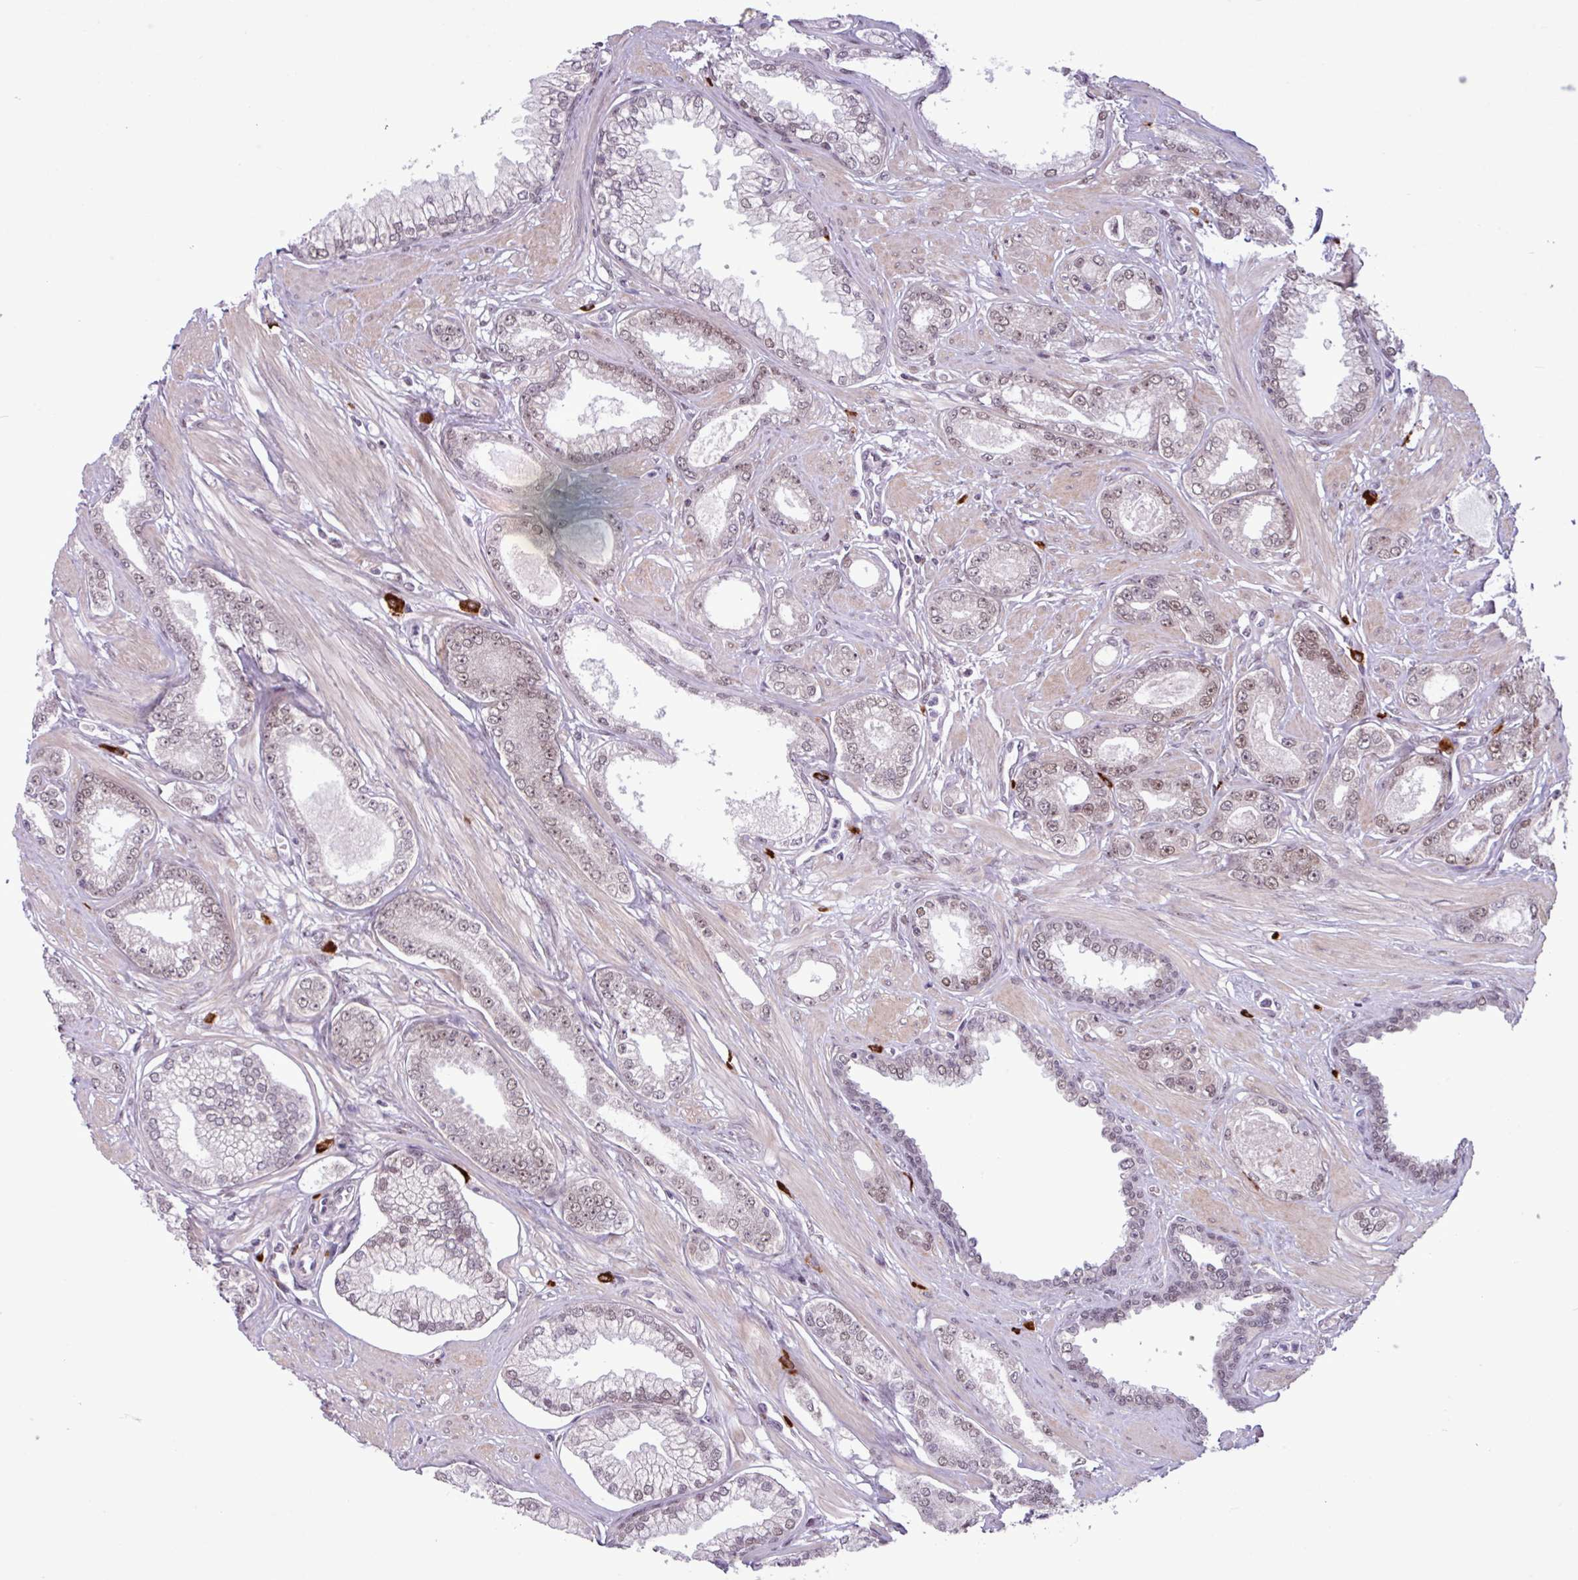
{"staining": {"intensity": "moderate", "quantity": "25%-75%", "location": "nuclear"}, "tissue": "prostate cancer", "cell_type": "Tumor cells", "image_type": "cancer", "snomed": [{"axis": "morphology", "description": "Adenocarcinoma, Low grade"}, {"axis": "topography", "description": "Prostate"}], "caption": "Human prostate adenocarcinoma (low-grade) stained with a brown dye shows moderate nuclear positive staining in about 25%-75% of tumor cells.", "gene": "NOTCH2", "patient": {"sex": "male", "age": 60}}